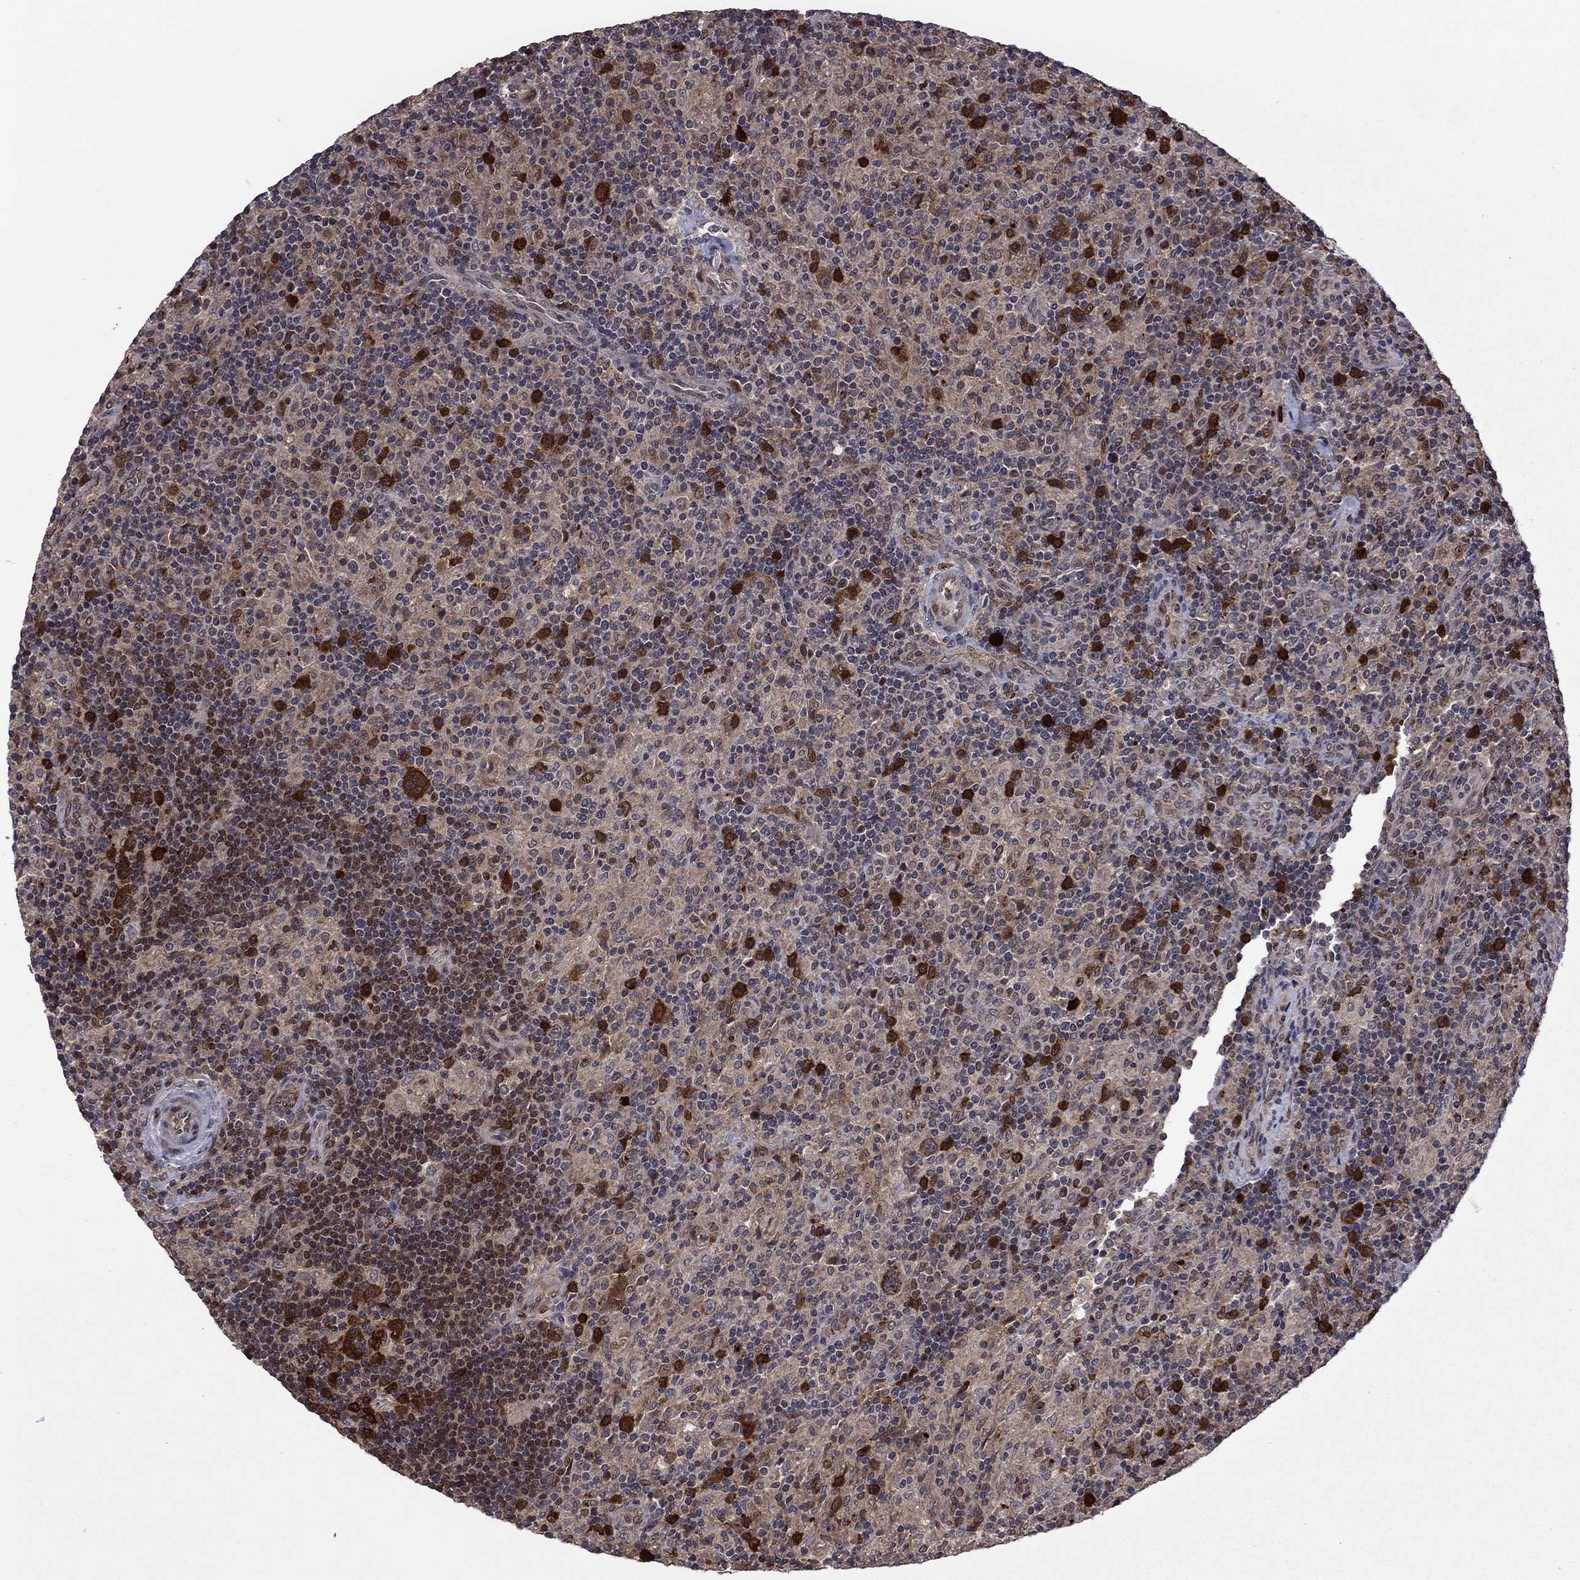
{"staining": {"intensity": "negative", "quantity": "none", "location": "none"}, "tissue": "lymphoma", "cell_type": "Tumor cells", "image_type": "cancer", "snomed": [{"axis": "morphology", "description": "Hodgkin's disease, NOS"}, {"axis": "topography", "description": "Lymph node"}], "caption": "The histopathology image demonstrates no staining of tumor cells in lymphoma.", "gene": "GPAA1", "patient": {"sex": "male", "age": 70}}